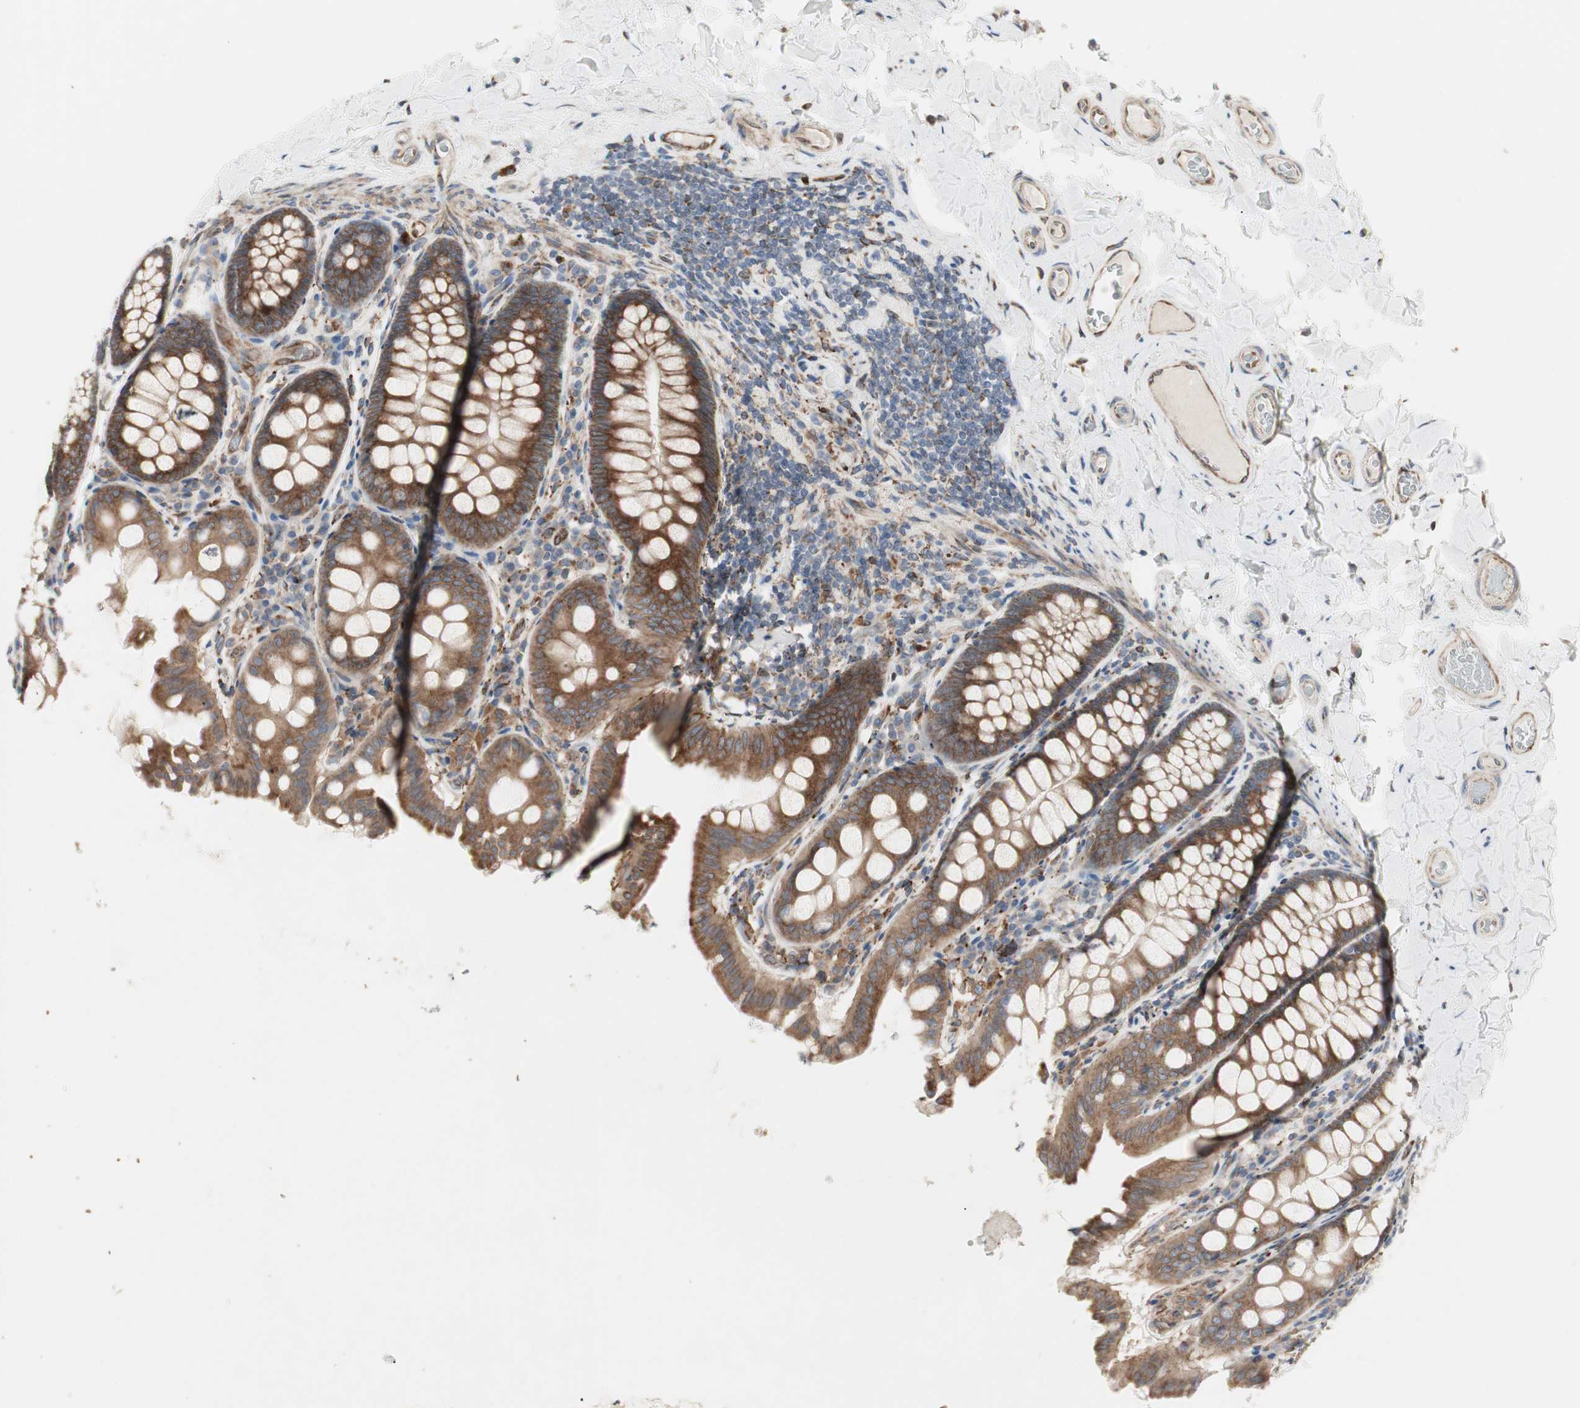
{"staining": {"intensity": "moderate", "quantity": ">75%", "location": "cytoplasmic/membranous"}, "tissue": "colon", "cell_type": "Endothelial cells", "image_type": "normal", "snomed": [{"axis": "morphology", "description": "Normal tissue, NOS"}, {"axis": "topography", "description": "Colon"}], "caption": "This micrograph exhibits immunohistochemistry staining of unremarkable human colon, with medium moderate cytoplasmic/membranous staining in about >75% of endothelial cells.", "gene": "H6PD", "patient": {"sex": "female", "age": 61}}